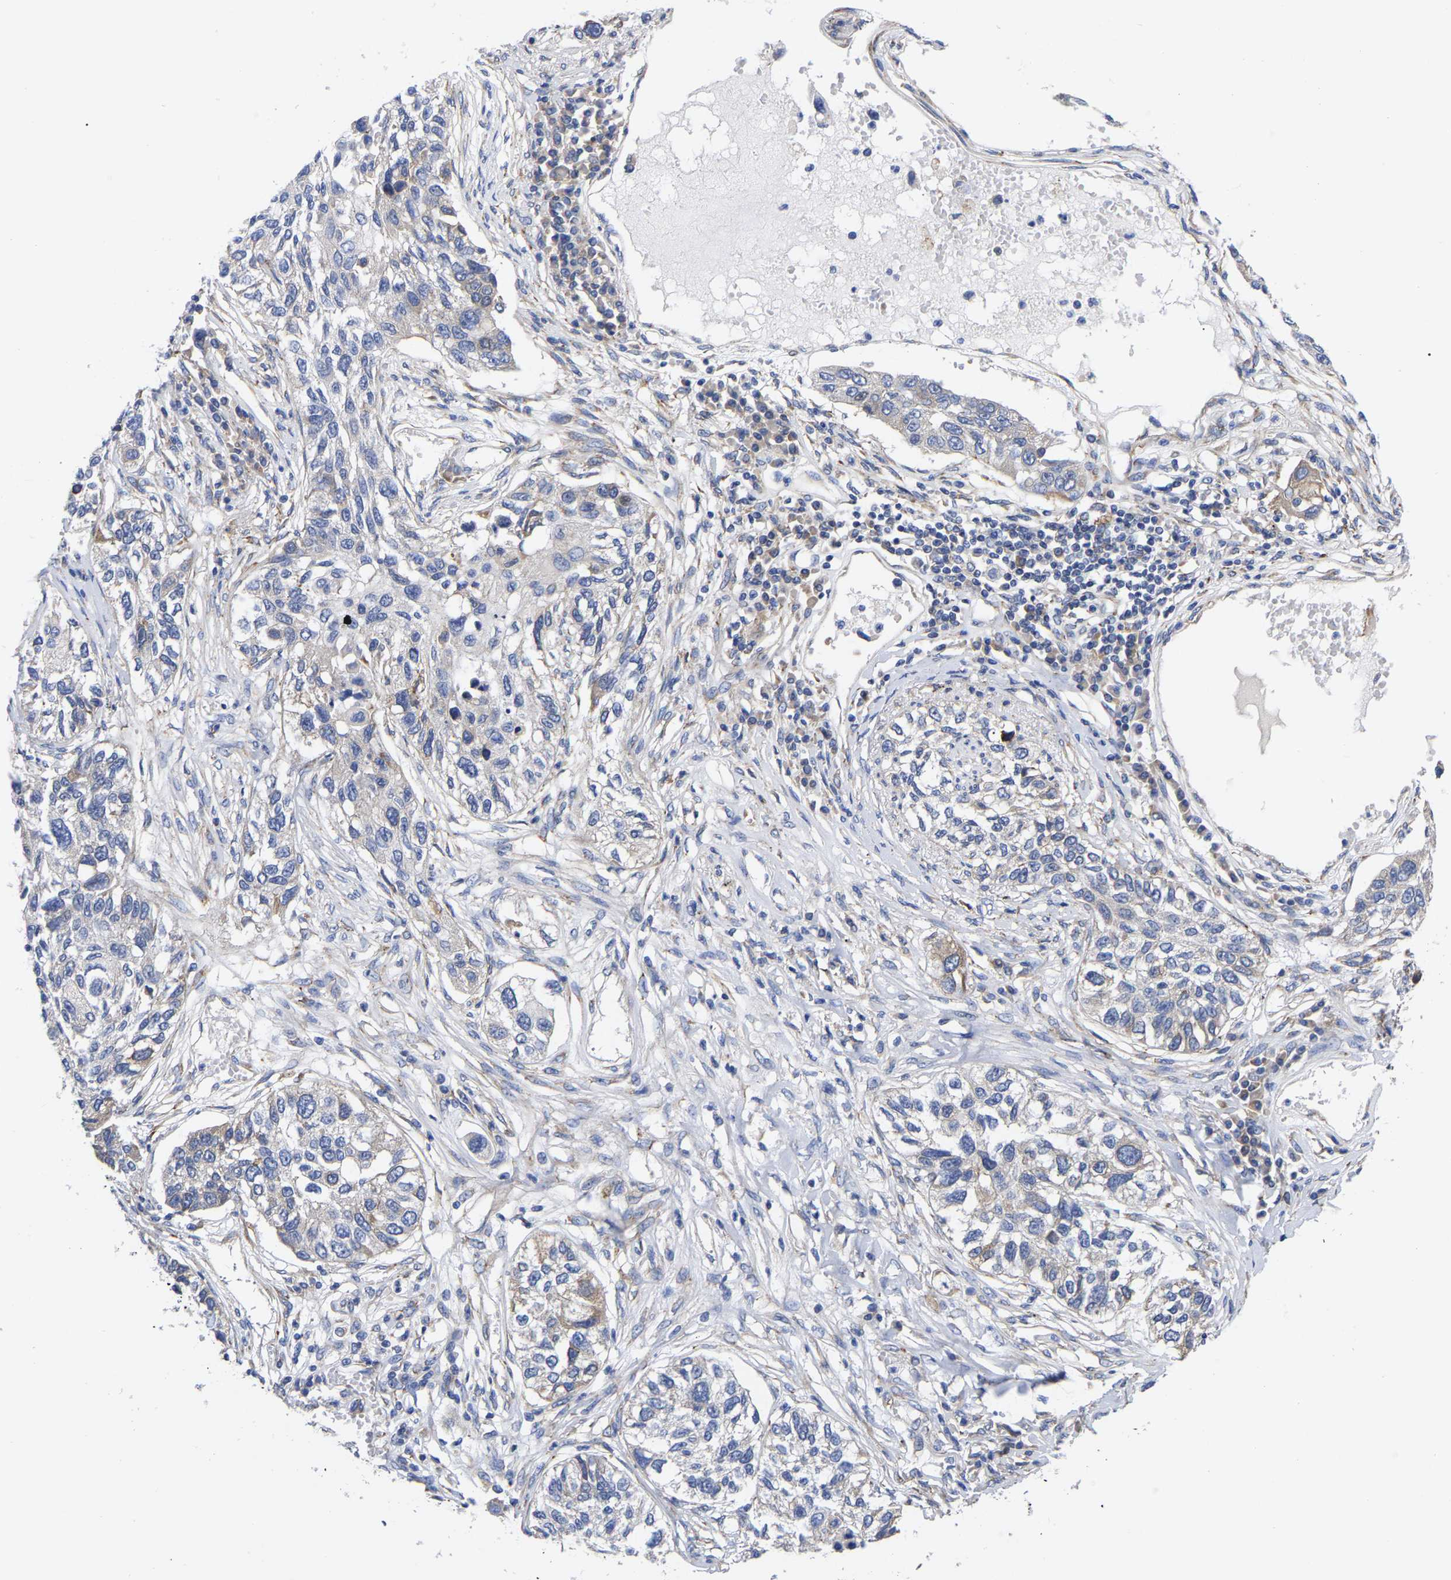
{"staining": {"intensity": "weak", "quantity": "<25%", "location": "cytoplasmic/membranous"}, "tissue": "lung cancer", "cell_type": "Tumor cells", "image_type": "cancer", "snomed": [{"axis": "morphology", "description": "Squamous cell carcinoma, NOS"}, {"axis": "topography", "description": "Lung"}], "caption": "There is no significant expression in tumor cells of lung squamous cell carcinoma.", "gene": "CFAP298", "patient": {"sex": "male", "age": 71}}